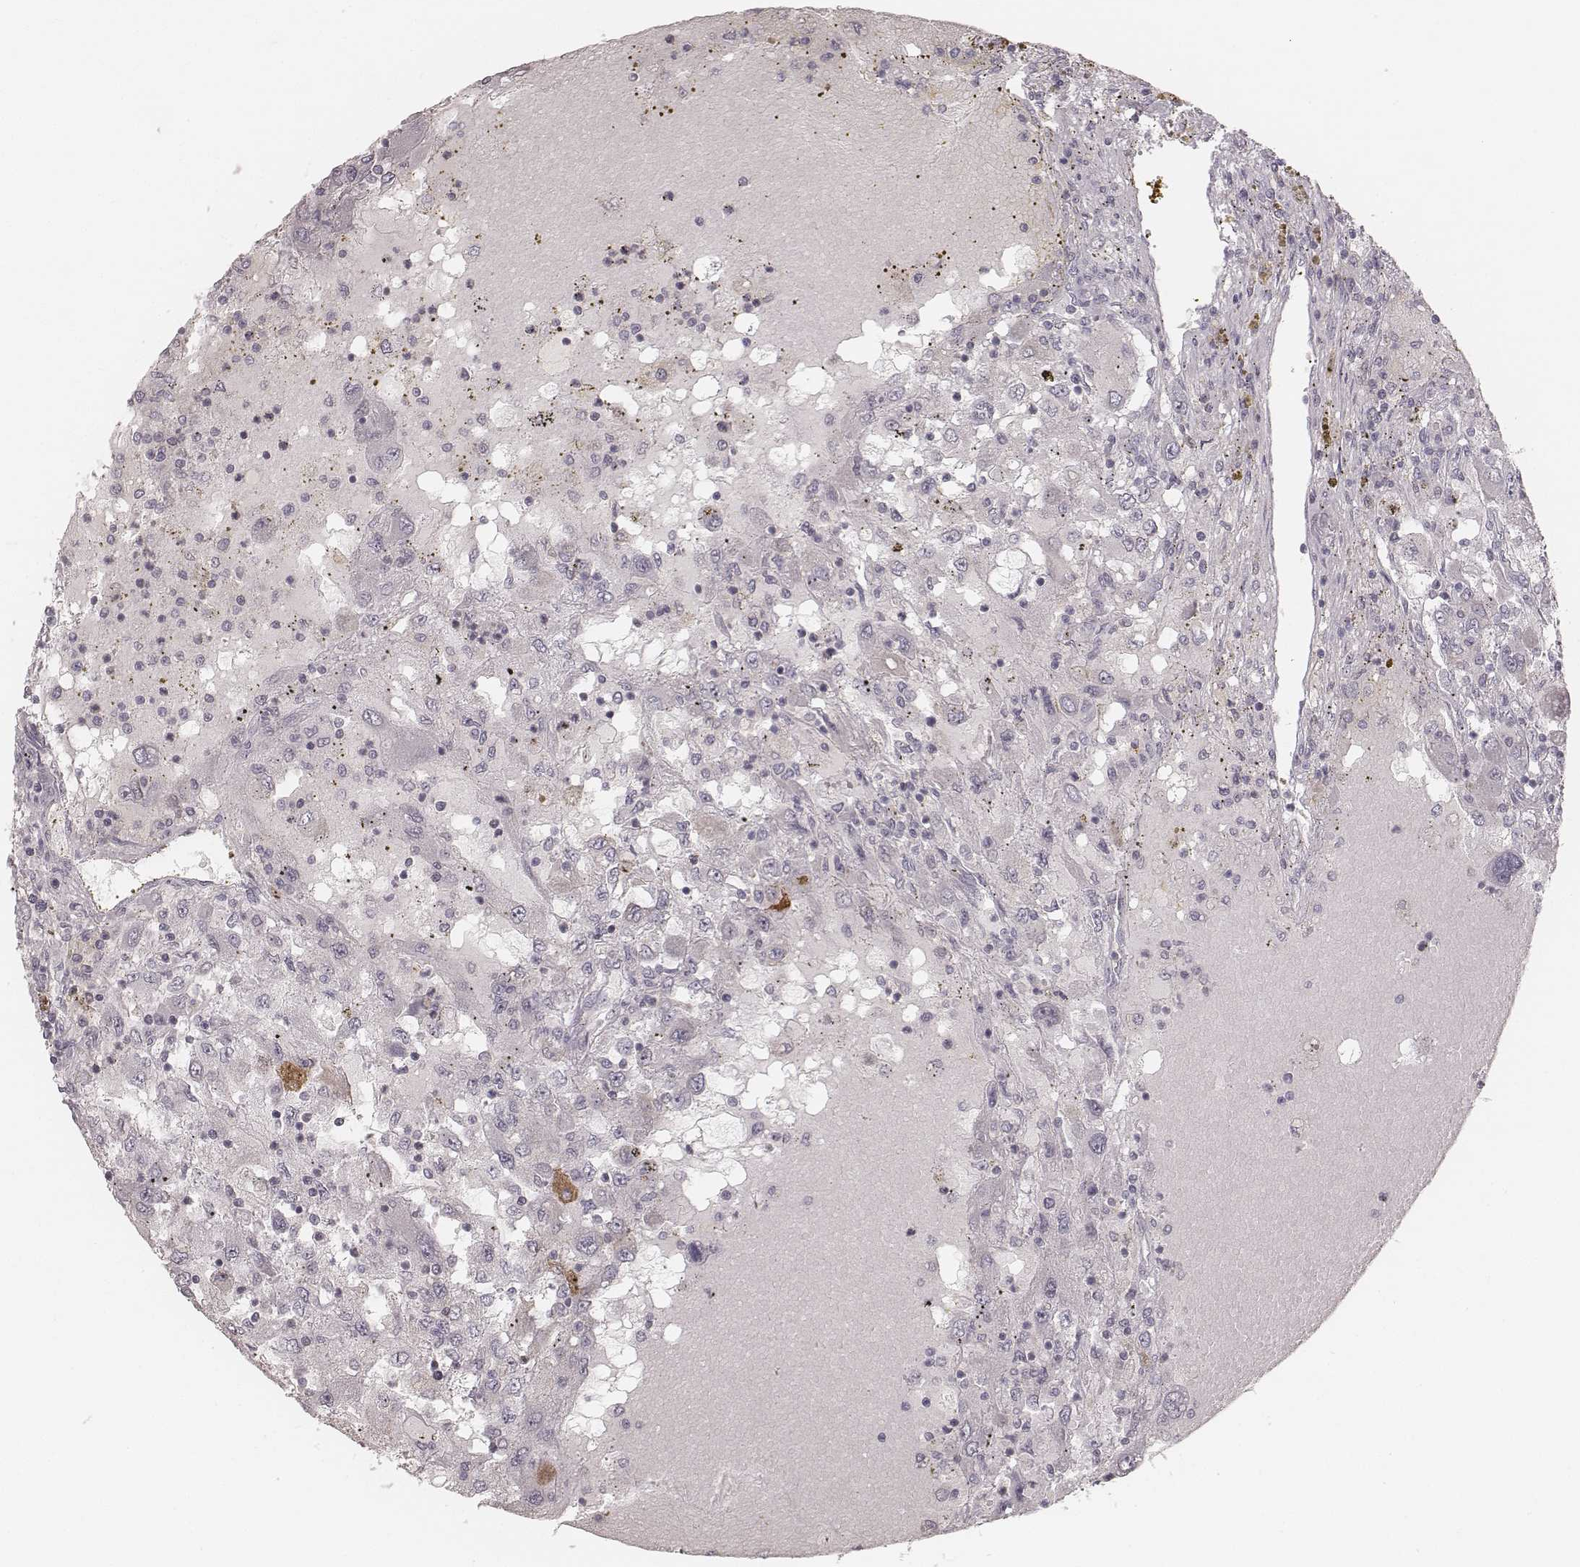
{"staining": {"intensity": "negative", "quantity": "none", "location": "none"}, "tissue": "renal cancer", "cell_type": "Tumor cells", "image_type": "cancer", "snomed": [{"axis": "morphology", "description": "Adenocarcinoma, NOS"}, {"axis": "topography", "description": "Kidney"}], "caption": "There is no significant expression in tumor cells of renal cancer (adenocarcinoma).", "gene": "ACACB", "patient": {"sex": "female", "age": 67}}